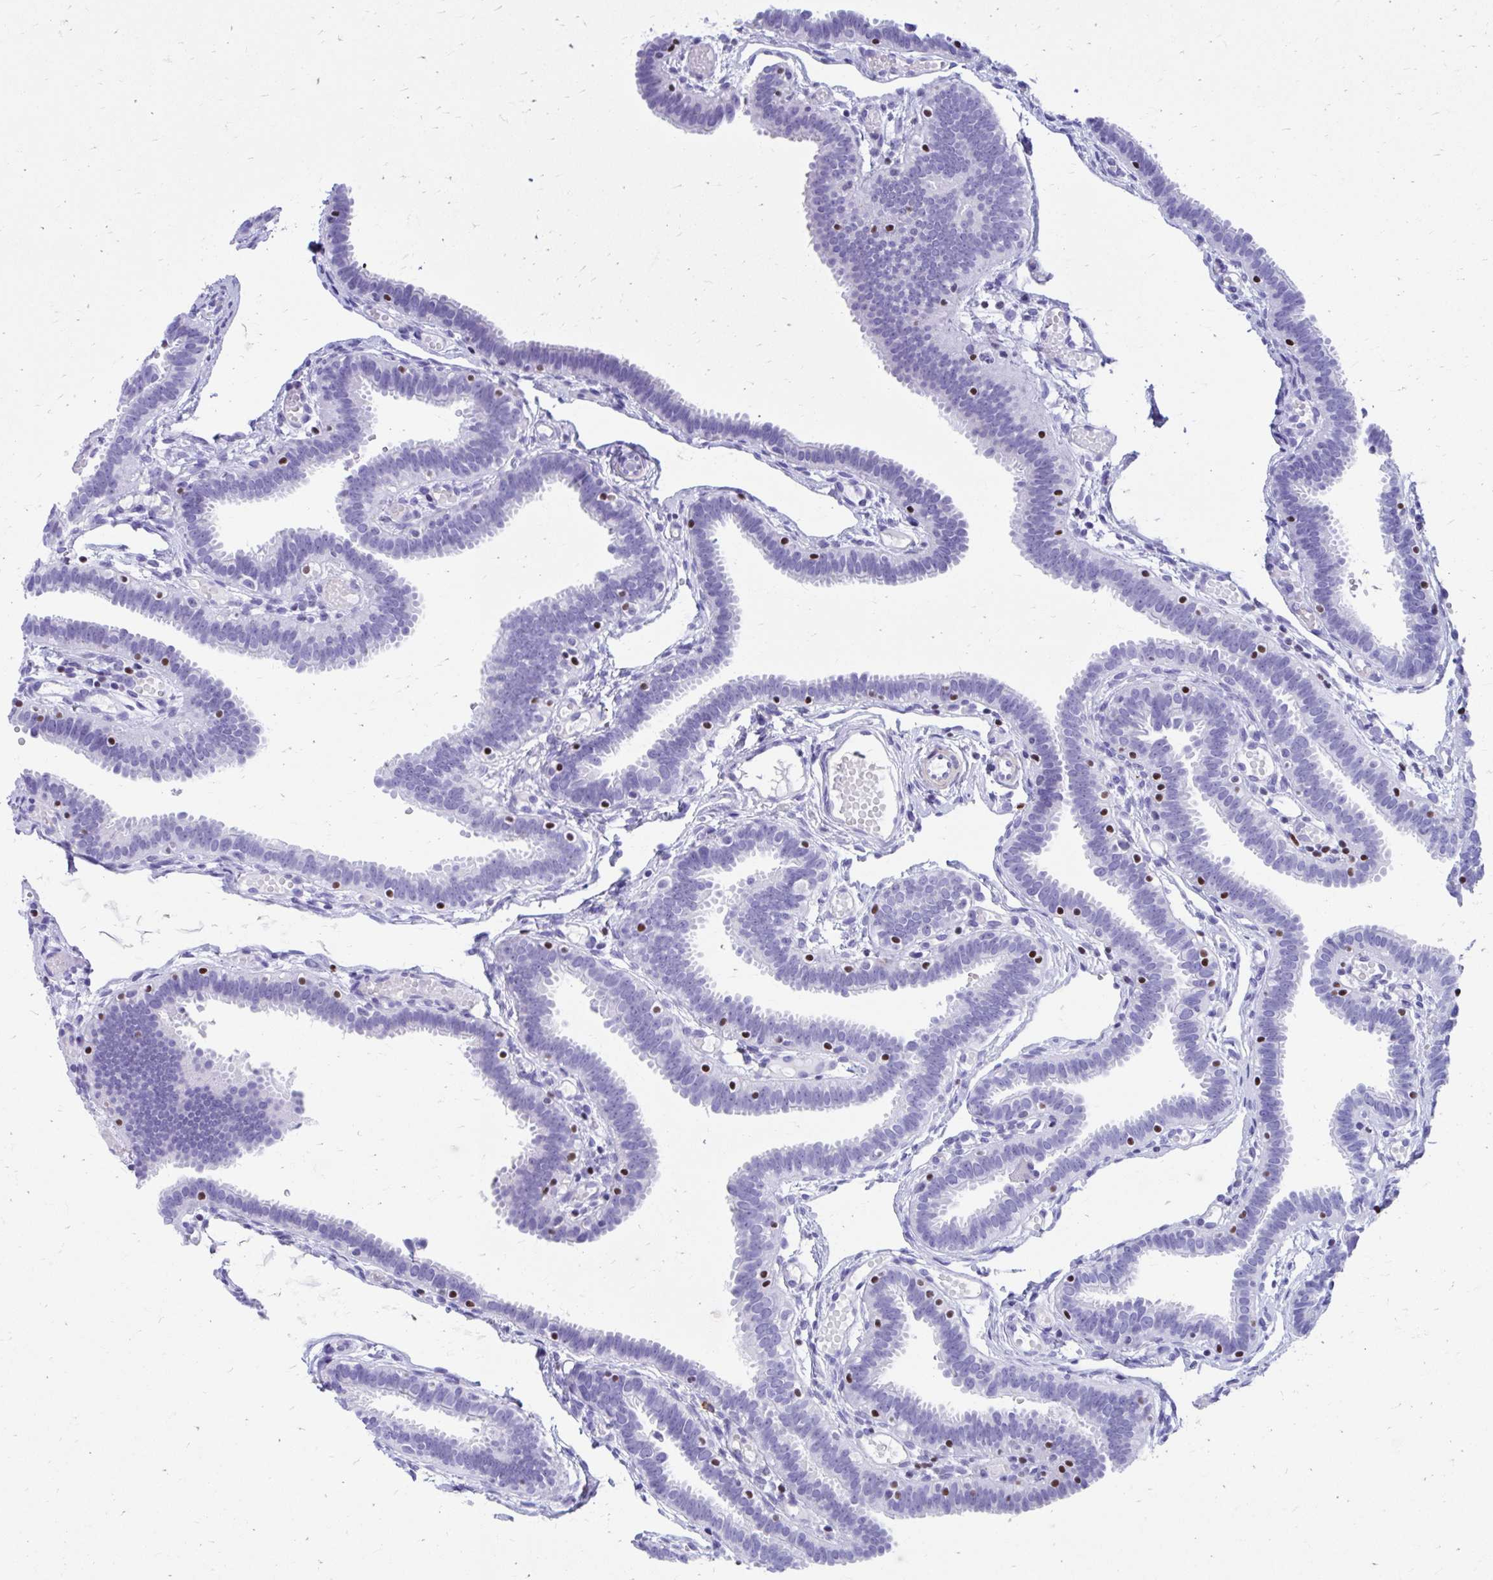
{"staining": {"intensity": "negative", "quantity": "none", "location": "none"}, "tissue": "fallopian tube", "cell_type": "Glandular cells", "image_type": "normal", "snomed": [{"axis": "morphology", "description": "Normal tissue, NOS"}, {"axis": "topography", "description": "Fallopian tube"}], "caption": "Immunohistochemistry (IHC) of unremarkable fallopian tube demonstrates no staining in glandular cells. The staining was performed using DAB (3,3'-diaminobenzidine) to visualize the protein expression in brown, while the nuclei were stained in blue with hematoxylin (Magnification: 20x).", "gene": "RUNX3", "patient": {"sex": "female", "age": 37}}